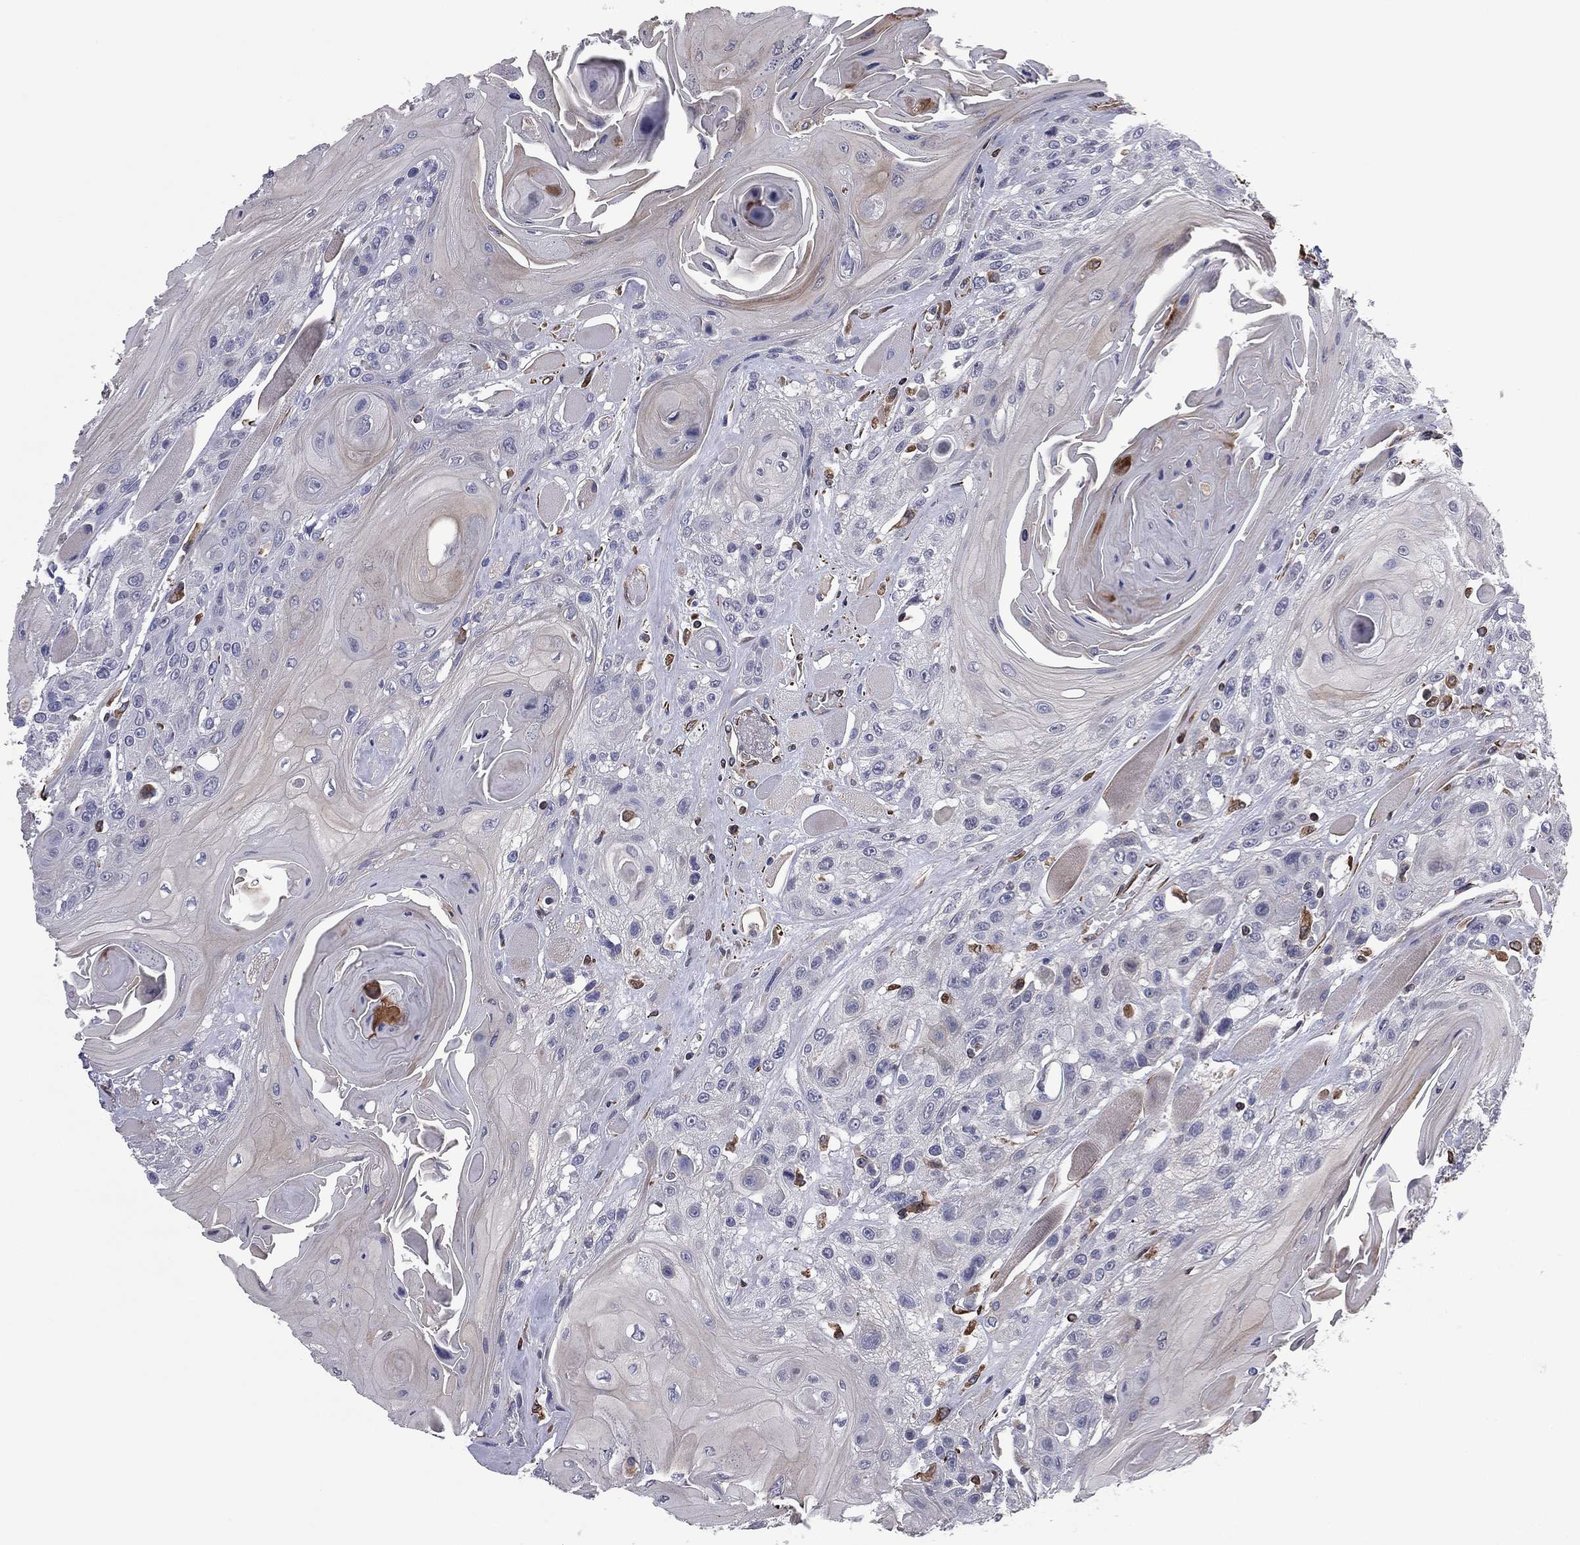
{"staining": {"intensity": "negative", "quantity": "none", "location": "none"}, "tissue": "head and neck cancer", "cell_type": "Tumor cells", "image_type": "cancer", "snomed": [{"axis": "morphology", "description": "Squamous cell carcinoma, NOS"}, {"axis": "topography", "description": "Head-Neck"}], "caption": "Immunohistochemistry (IHC) photomicrograph of neoplastic tissue: head and neck cancer (squamous cell carcinoma) stained with DAB (3,3'-diaminobenzidine) shows no significant protein staining in tumor cells. Nuclei are stained in blue.", "gene": "SCUBE1", "patient": {"sex": "female", "age": 59}}